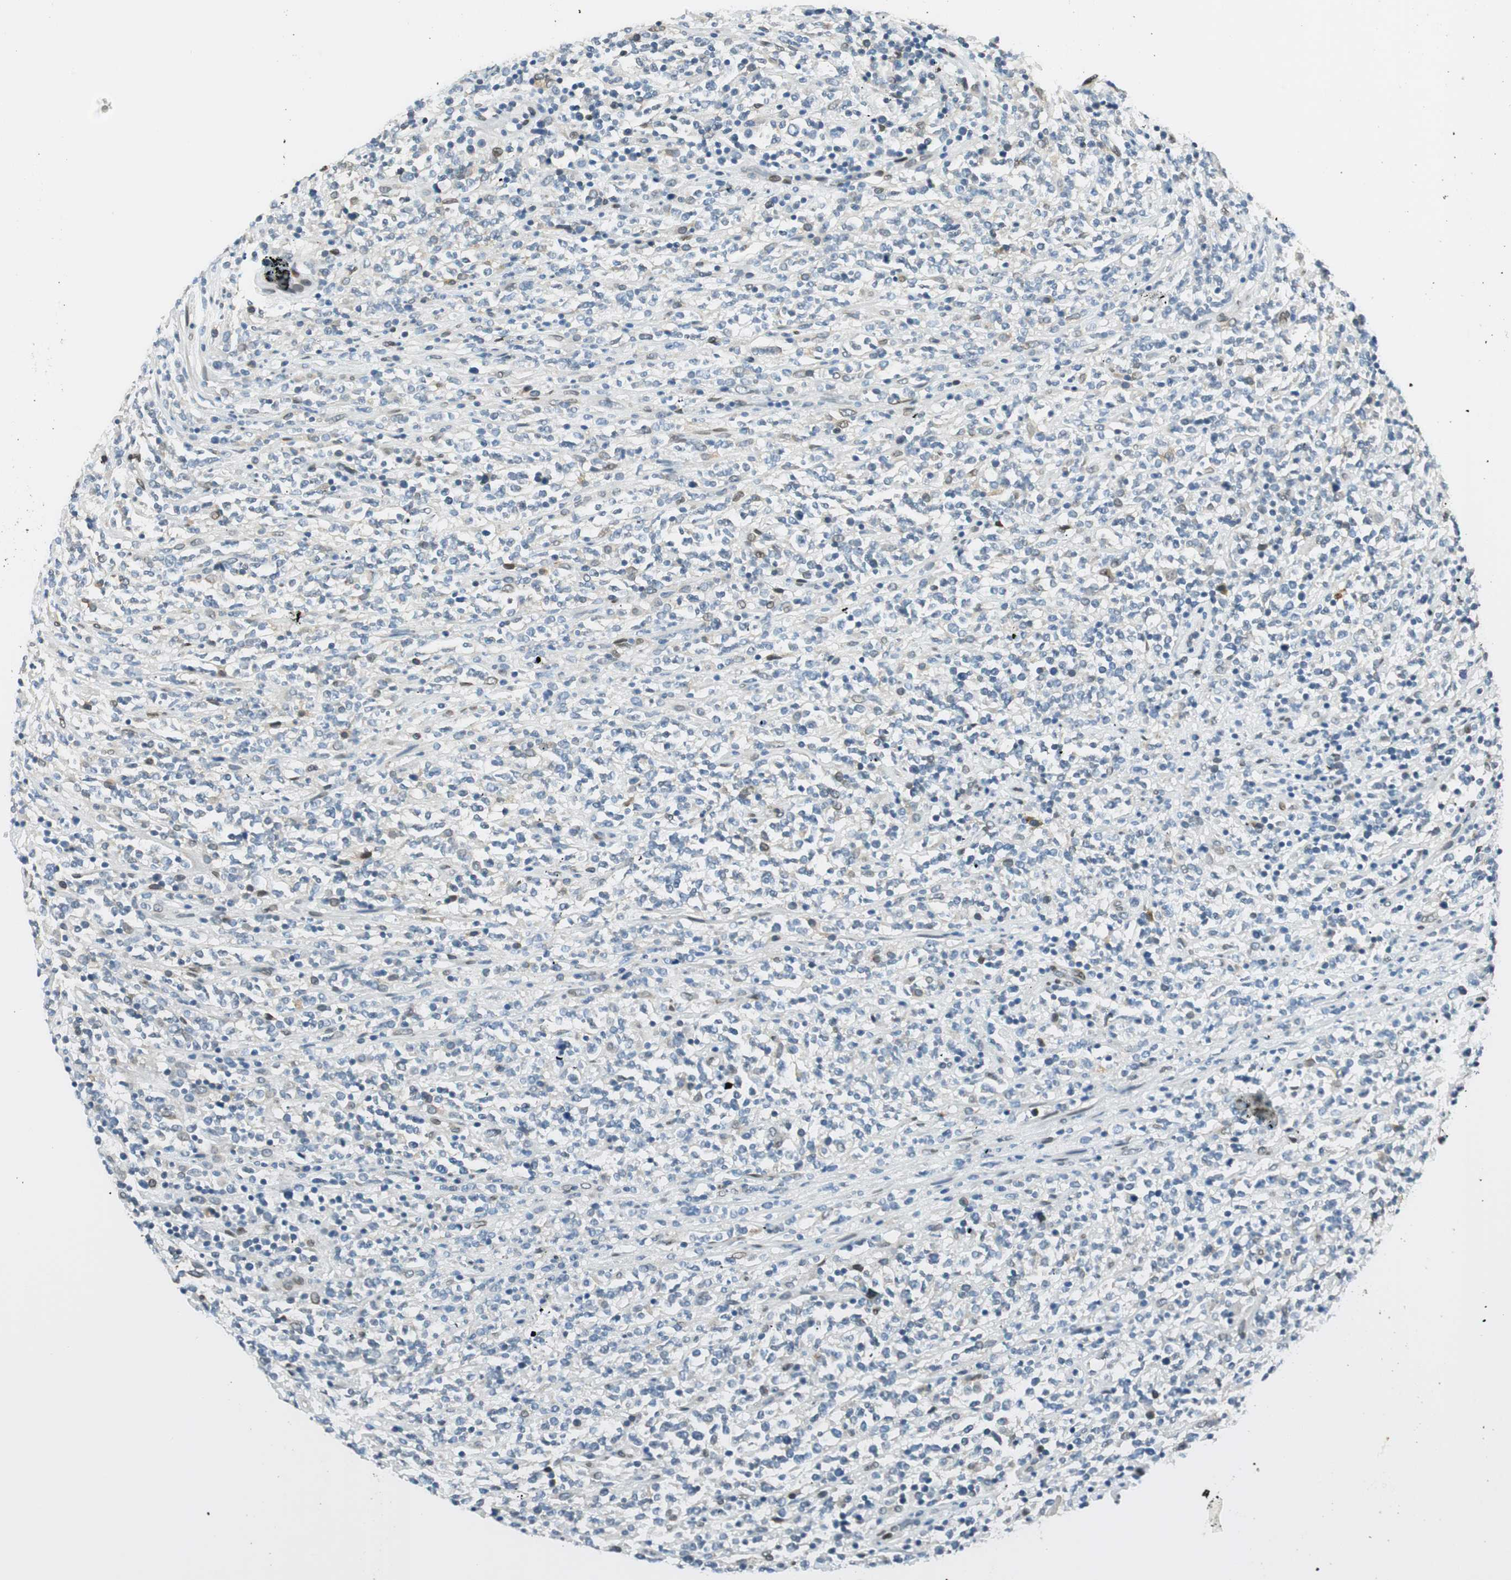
{"staining": {"intensity": "negative", "quantity": "none", "location": "none"}, "tissue": "lymphoma", "cell_type": "Tumor cells", "image_type": "cancer", "snomed": [{"axis": "morphology", "description": "Malignant lymphoma, non-Hodgkin's type, High grade"}, {"axis": "topography", "description": "Soft tissue"}], "caption": "Photomicrograph shows no significant protein positivity in tumor cells of malignant lymphoma, non-Hodgkin's type (high-grade). (Stains: DAB (3,3'-diaminobenzidine) IHC with hematoxylin counter stain, Microscopy: brightfield microscopy at high magnification).", "gene": "TMEM260", "patient": {"sex": "male", "age": 18}}